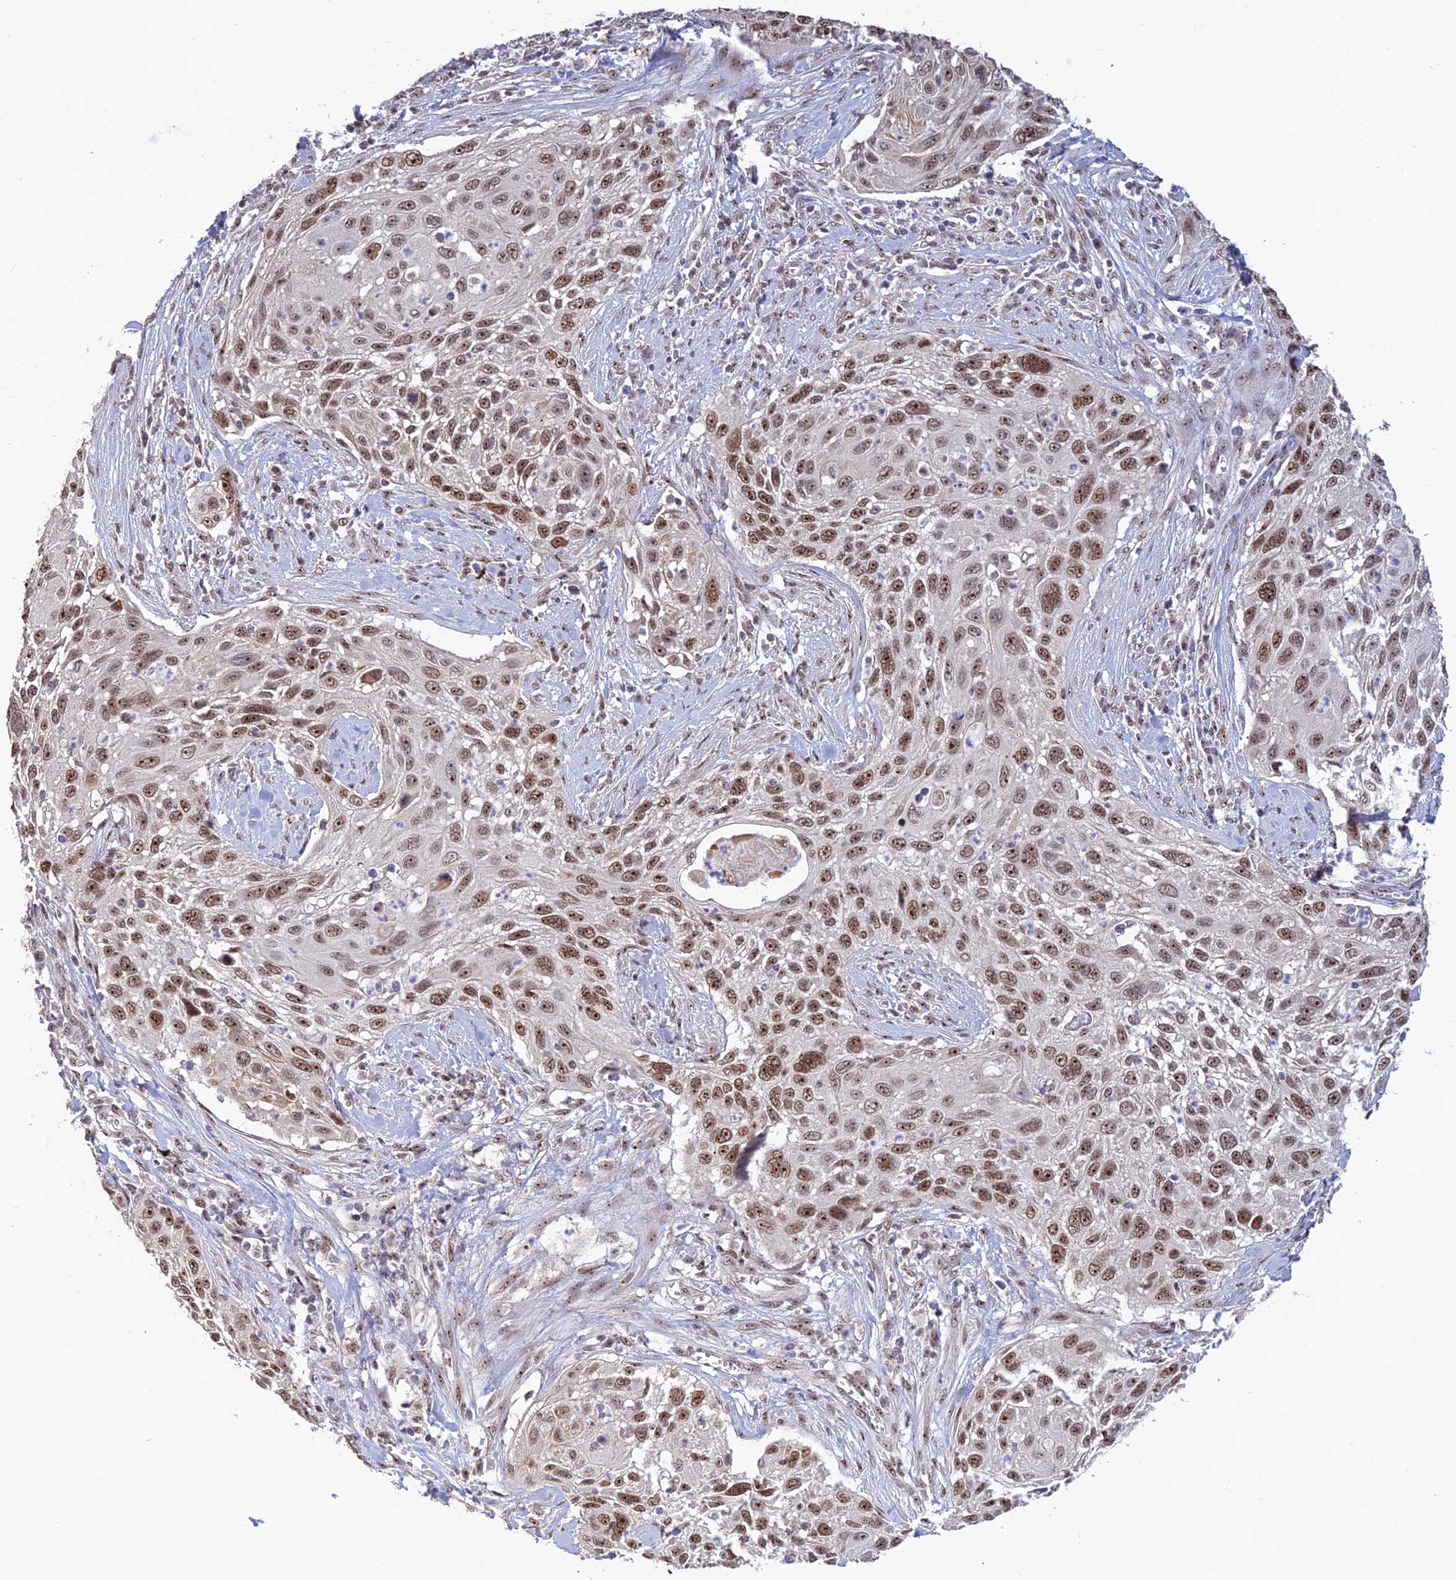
{"staining": {"intensity": "moderate", "quantity": ">75%", "location": "nuclear"}, "tissue": "cervical cancer", "cell_type": "Tumor cells", "image_type": "cancer", "snomed": [{"axis": "morphology", "description": "Squamous cell carcinoma, NOS"}, {"axis": "topography", "description": "Cervix"}], "caption": "This micrograph shows cervical cancer stained with immunohistochemistry (IHC) to label a protein in brown. The nuclear of tumor cells show moderate positivity for the protein. Nuclei are counter-stained blue.", "gene": "POLR1G", "patient": {"sex": "female", "age": 70}}